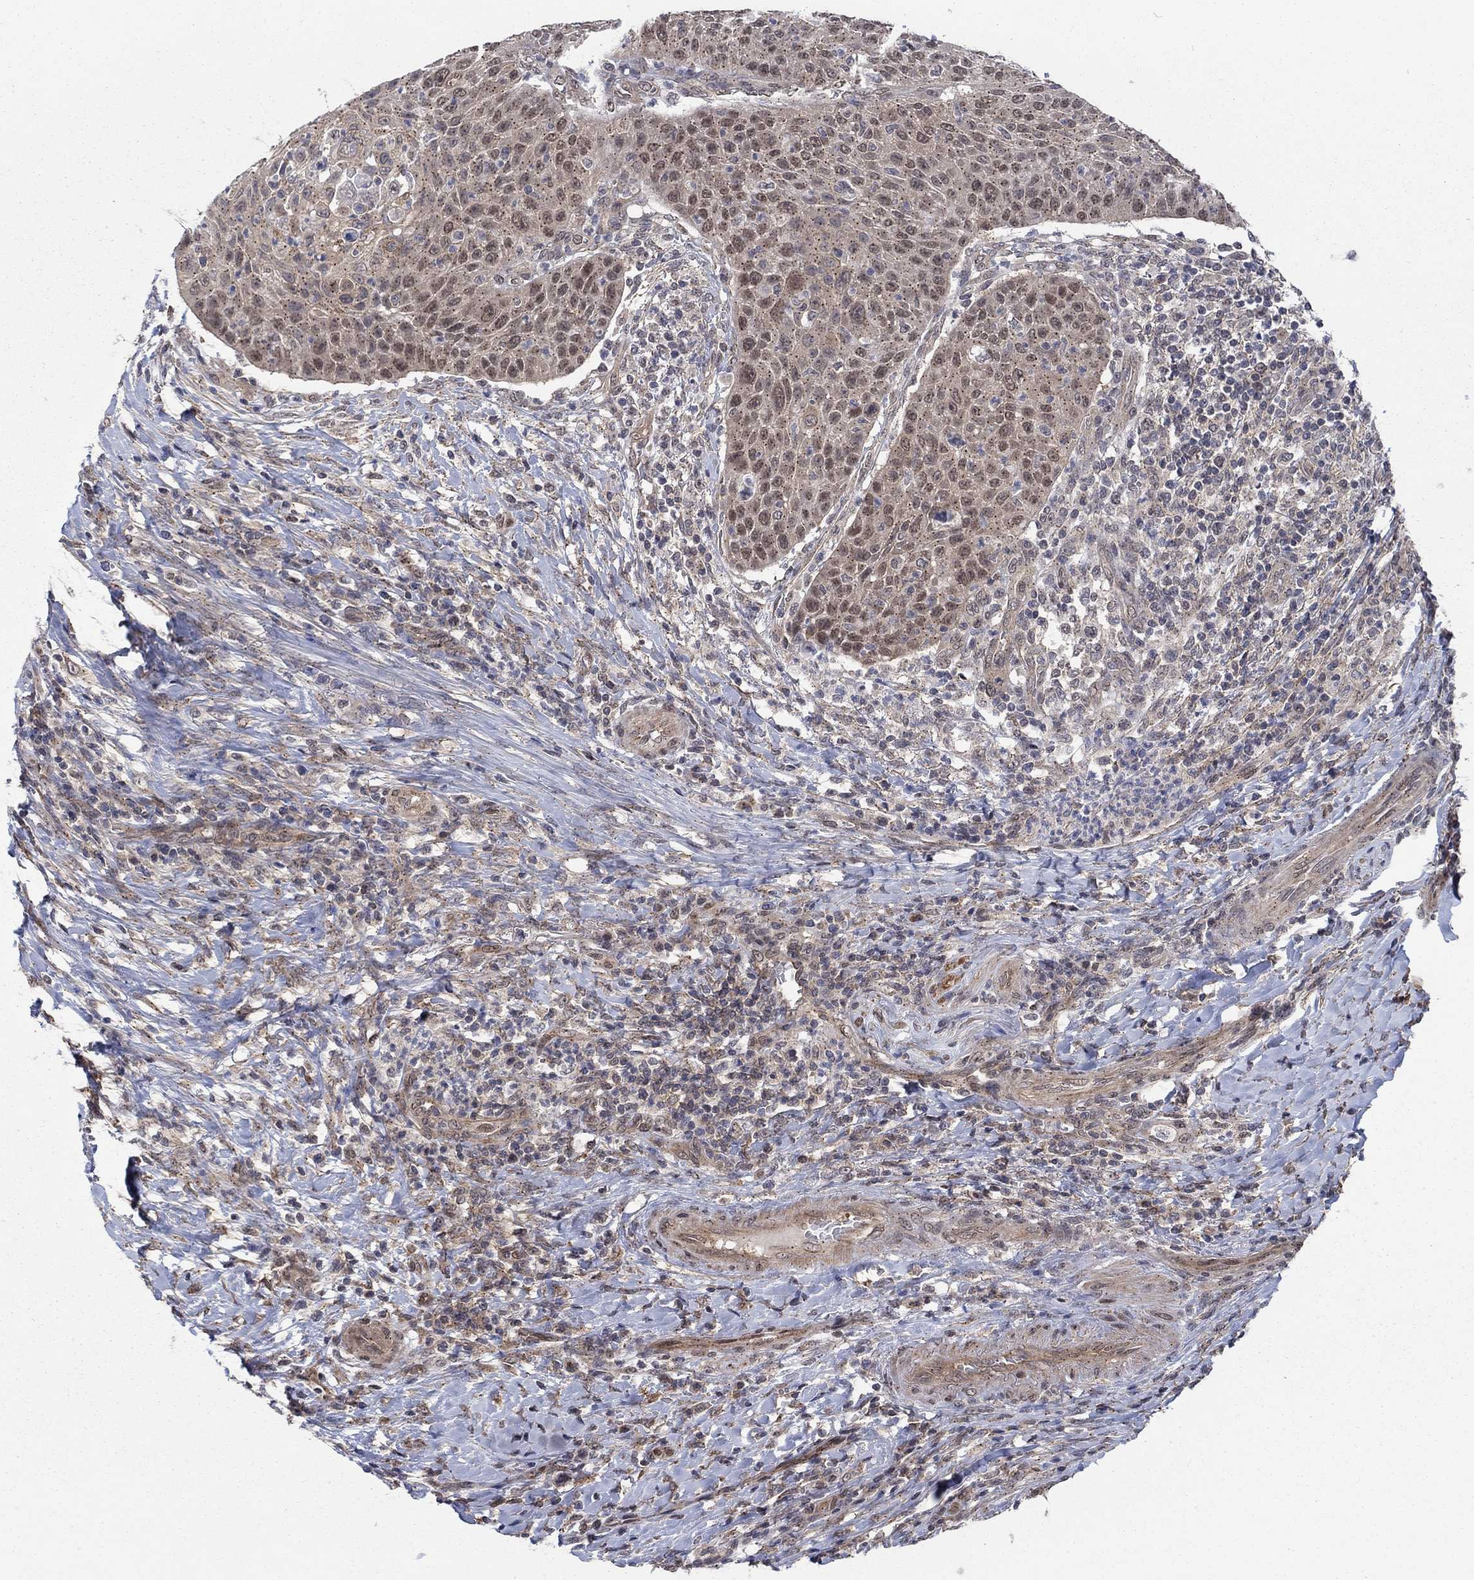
{"staining": {"intensity": "moderate", "quantity": ">75%", "location": "cytoplasmic/membranous"}, "tissue": "head and neck cancer", "cell_type": "Tumor cells", "image_type": "cancer", "snomed": [{"axis": "morphology", "description": "Squamous cell carcinoma, NOS"}, {"axis": "topography", "description": "Head-Neck"}], "caption": "Immunohistochemistry staining of head and neck squamous cell carcinoma, which reveals medium levels of moderate cytoplasmic/membranous expression in approximately >75% of tumor cells indicating moderate cytoplasmic/membranous protein expression. The staining was performed using DAB (brown) for protein detection and nuclei were counterstained in hematoxylin (blue).", "gene": "SH3RF1", "patient": {"sex": "male", "age": 69}}